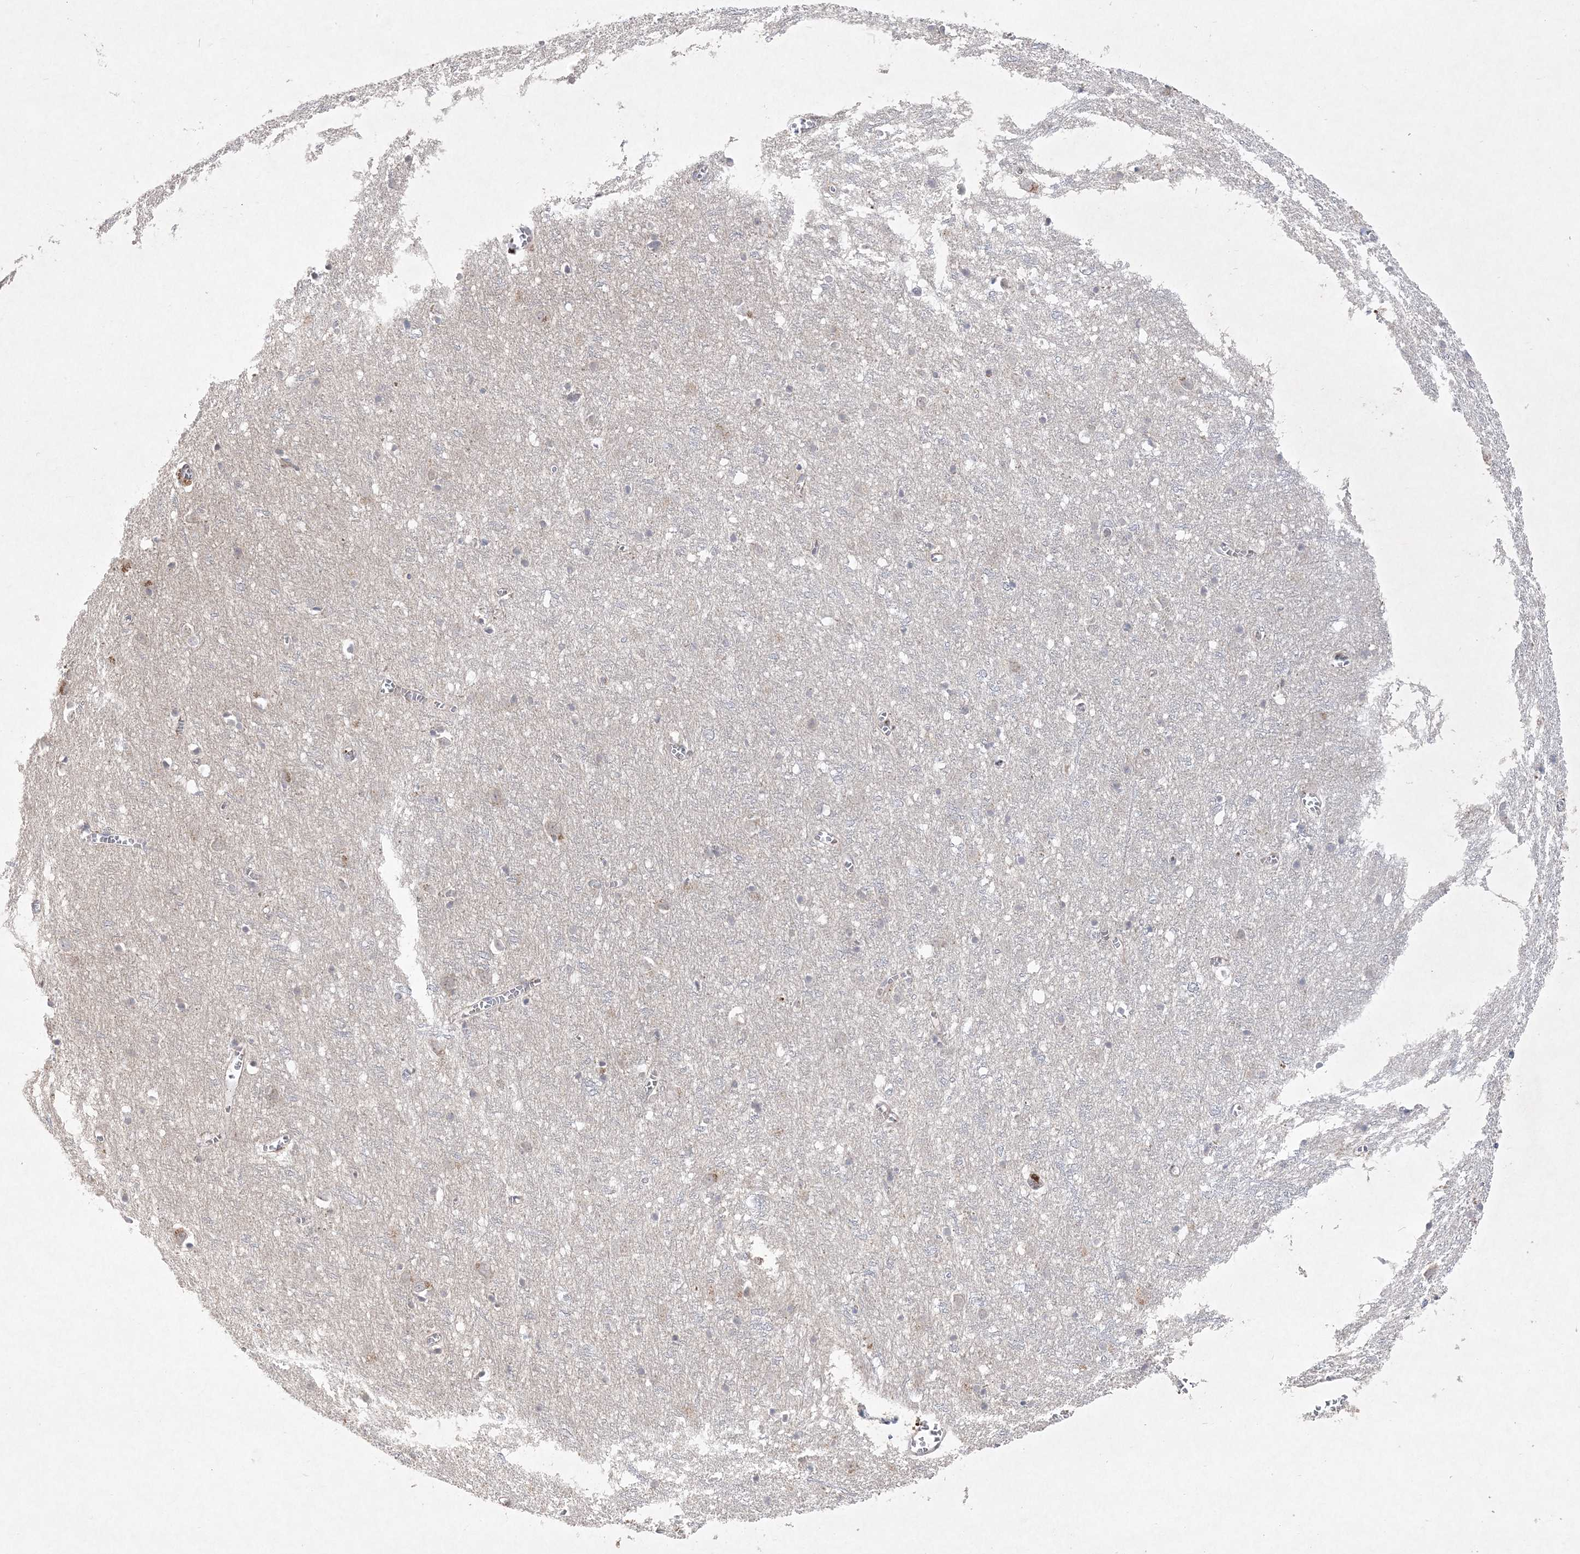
{"staining": {"intensity": "weak", "quantity": "<25%", "location": "cytoplasmic/membranous"}, "tissue": "cerebral cortex", "cell_type": "Endothelial cells", "image_type": "normal", "snomed": [{"axis": "morphology", "description": "Normal tissue, NOS"}, {"axis": "topography", "description": "Cerebral cortex"}], "caption": "Immunohistochemistry of normal cerebral cortex shows no positivity in endothelial cells. (Brightfield microscopy of DAB (3,3'-diaminobenzidine) immunohistochemistry (IHC) at high magnification).", "gene": "CLNK", "patient": {"sex": "female", "age": 64}}